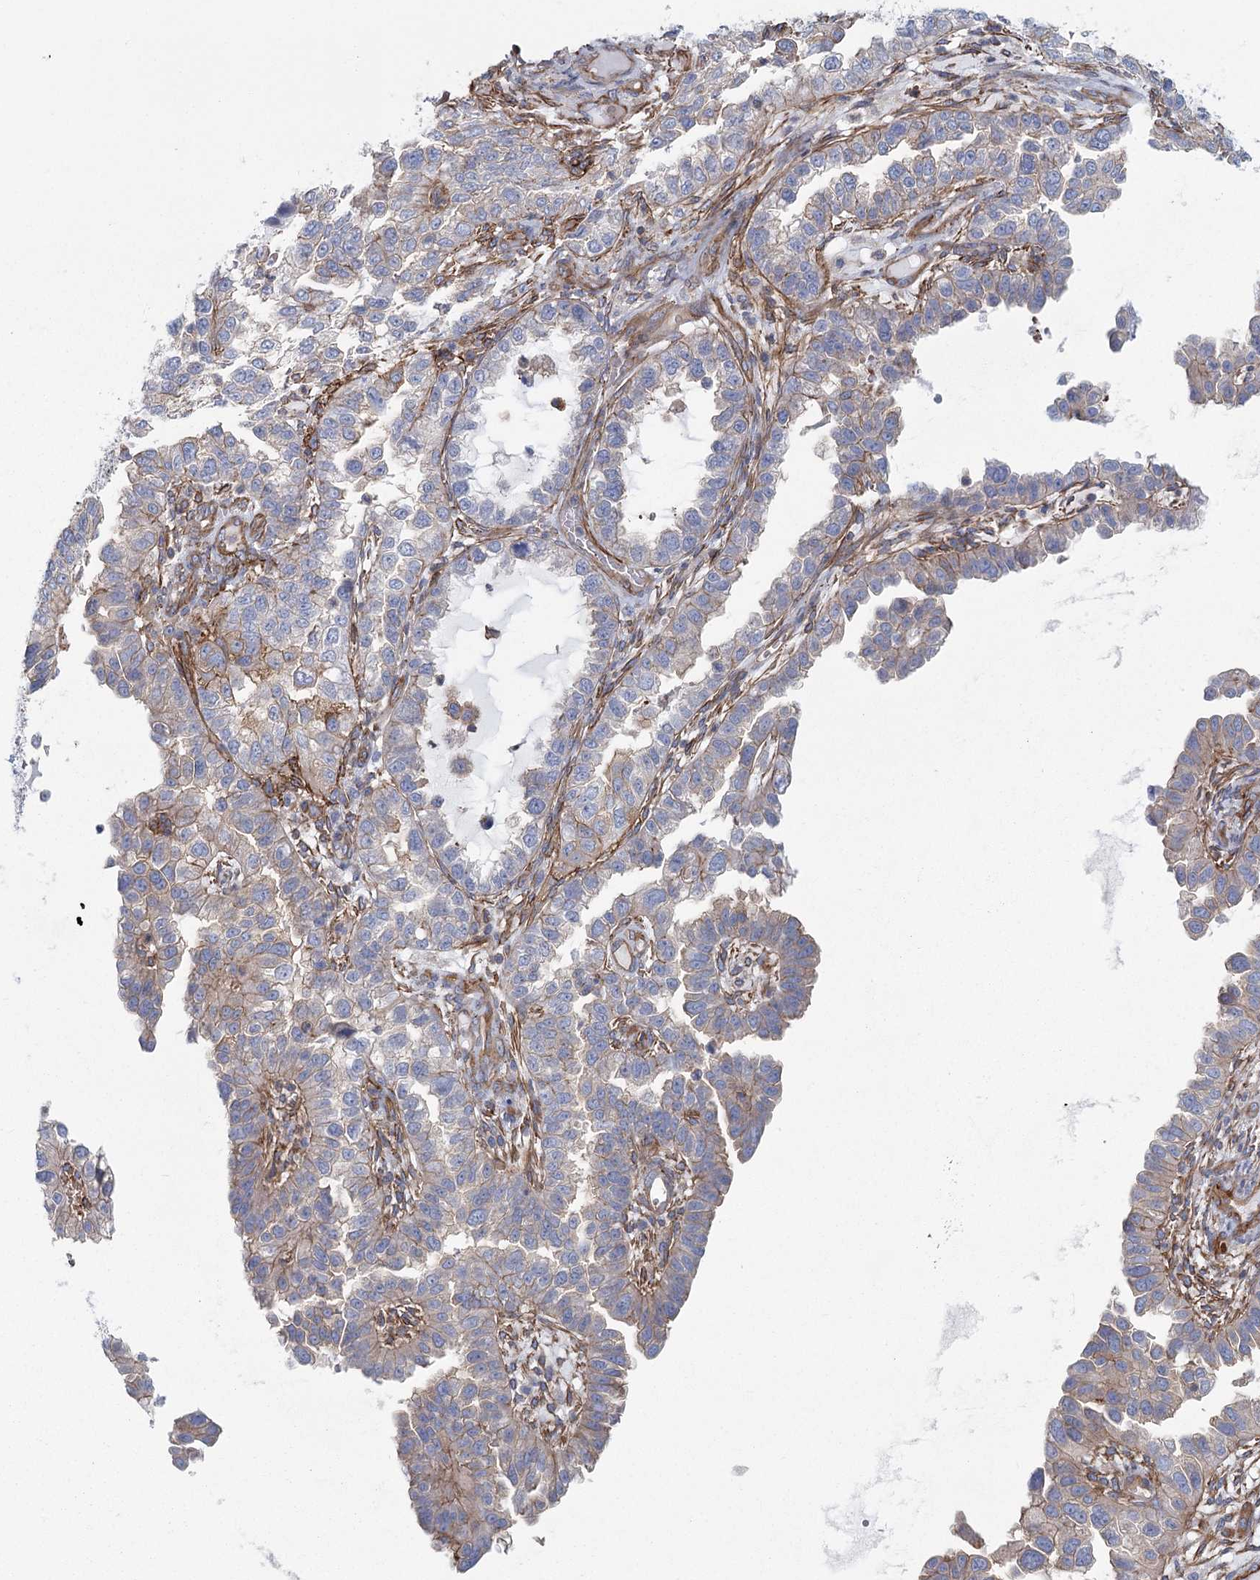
{"staining": {"intensity": "weak", "quantity": "<25%", "location": "cytoplasmic/membranous"}, "tissue": "endometrial cancer", "cell_type": "Tumor cells", "image_type": "cancer", "snomed": [{"axis": "morphology", "description": "Adenocarcinoma, NOS"}, {"axis": "topography", "description": "Endometrium"}], "caption": "IHC of endometrial cancer (adenocarcinoma) shows no positivity in tumor cells.", "gene": "IFT46", "patient": {"sex": "female", "age": 85}}